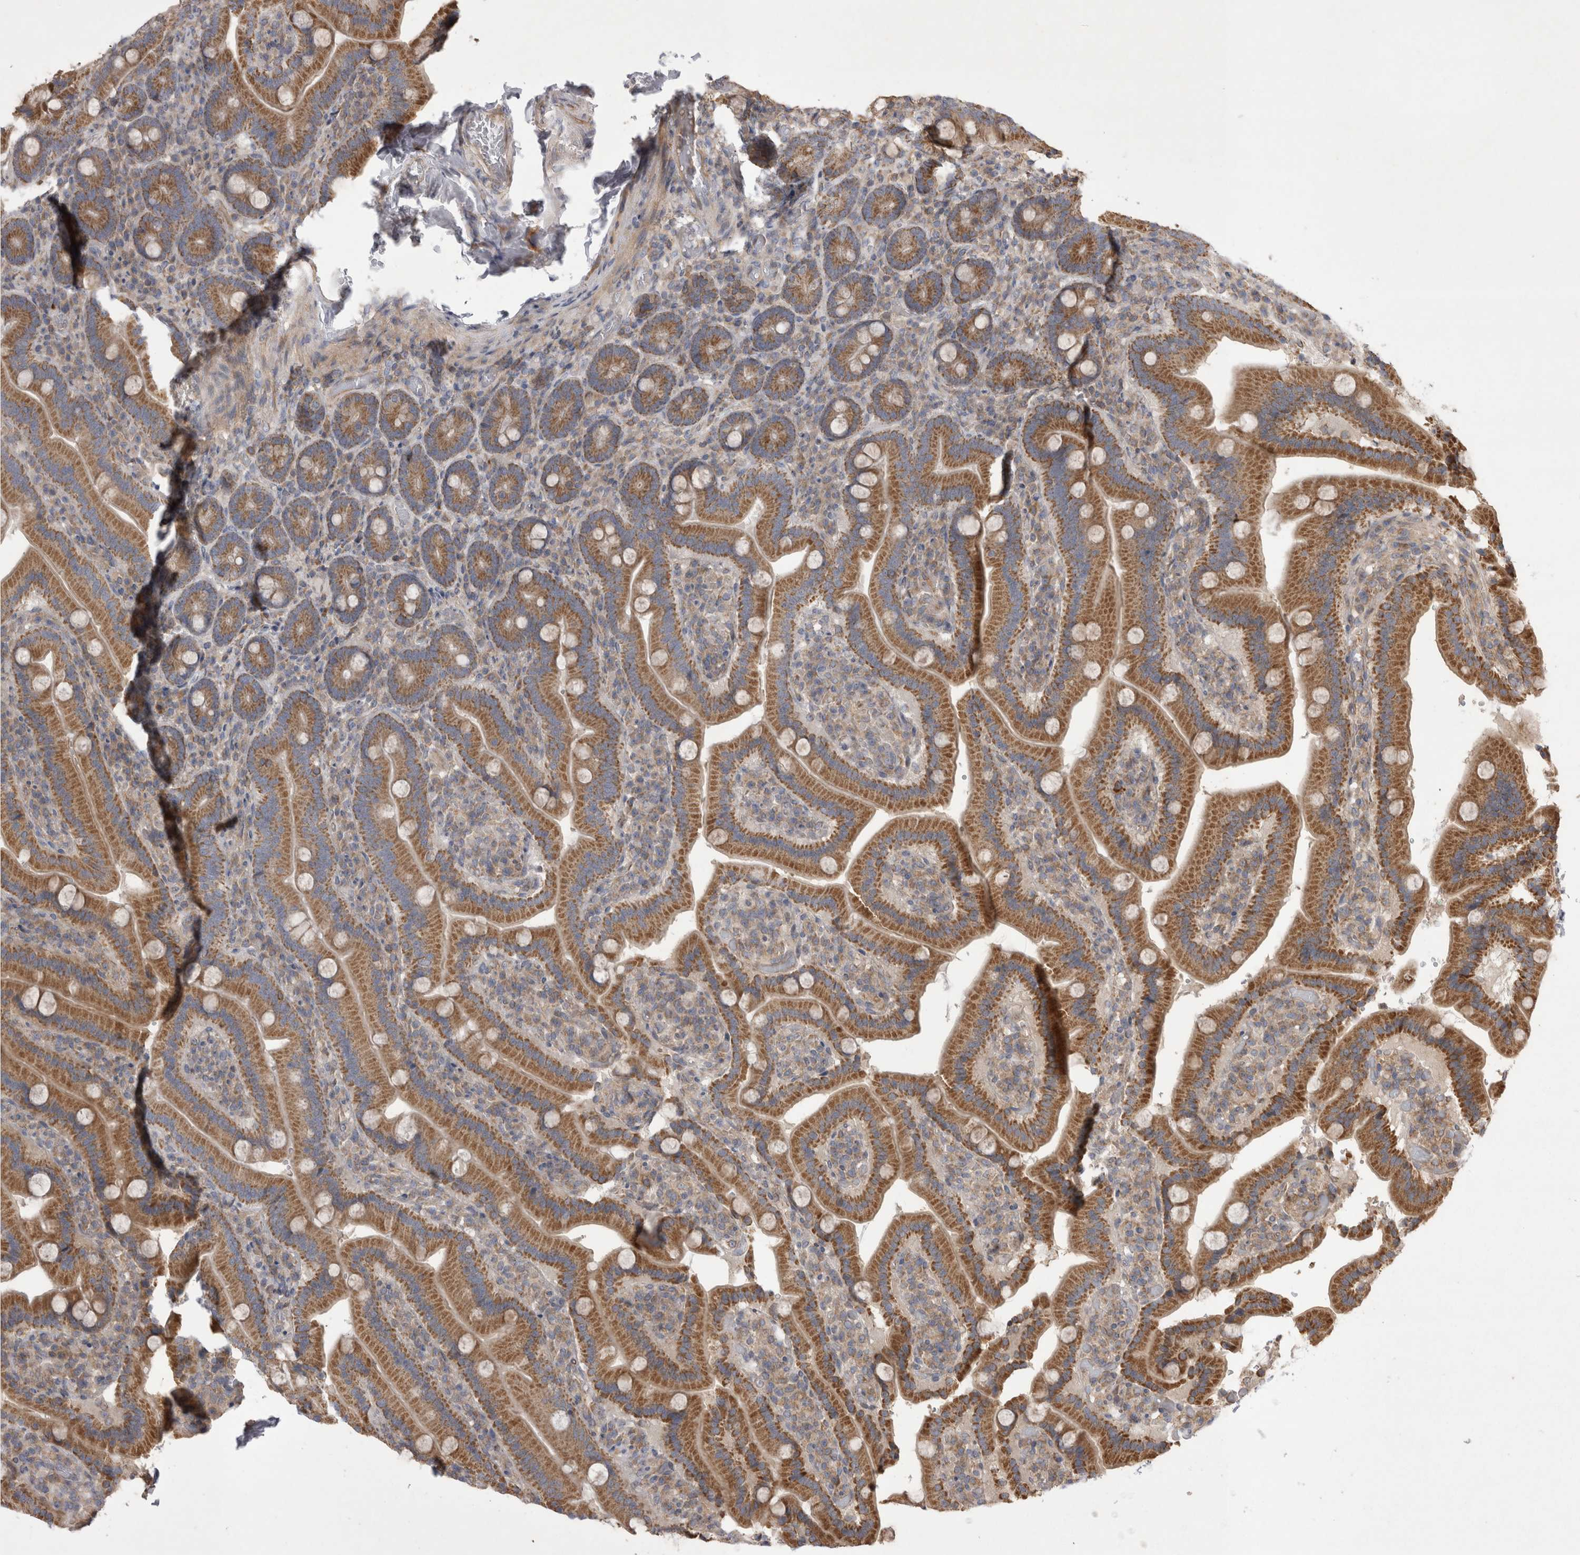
{"staining": {"intensity": "moderate", "quantity": ">75%", "location": "cytoplasmic/membranous"}, "tissue": "duodenum", "cell_type": "Glandular cells", "image_type": "normal", "snomed": [{"axis": "morphology", "description": "Normal tissue, NOS"}, {"axis": "topography", "description": "Duodenum"}], "caption": "DAB immunohistochemical staining of unremarkable duodenum exhibits moderate cytoplasmic/membranous protein staining in approximately >75% of glandular cells.", "gene": "TSPOAP1", "patient": {"sex": "female", "age": 62}}